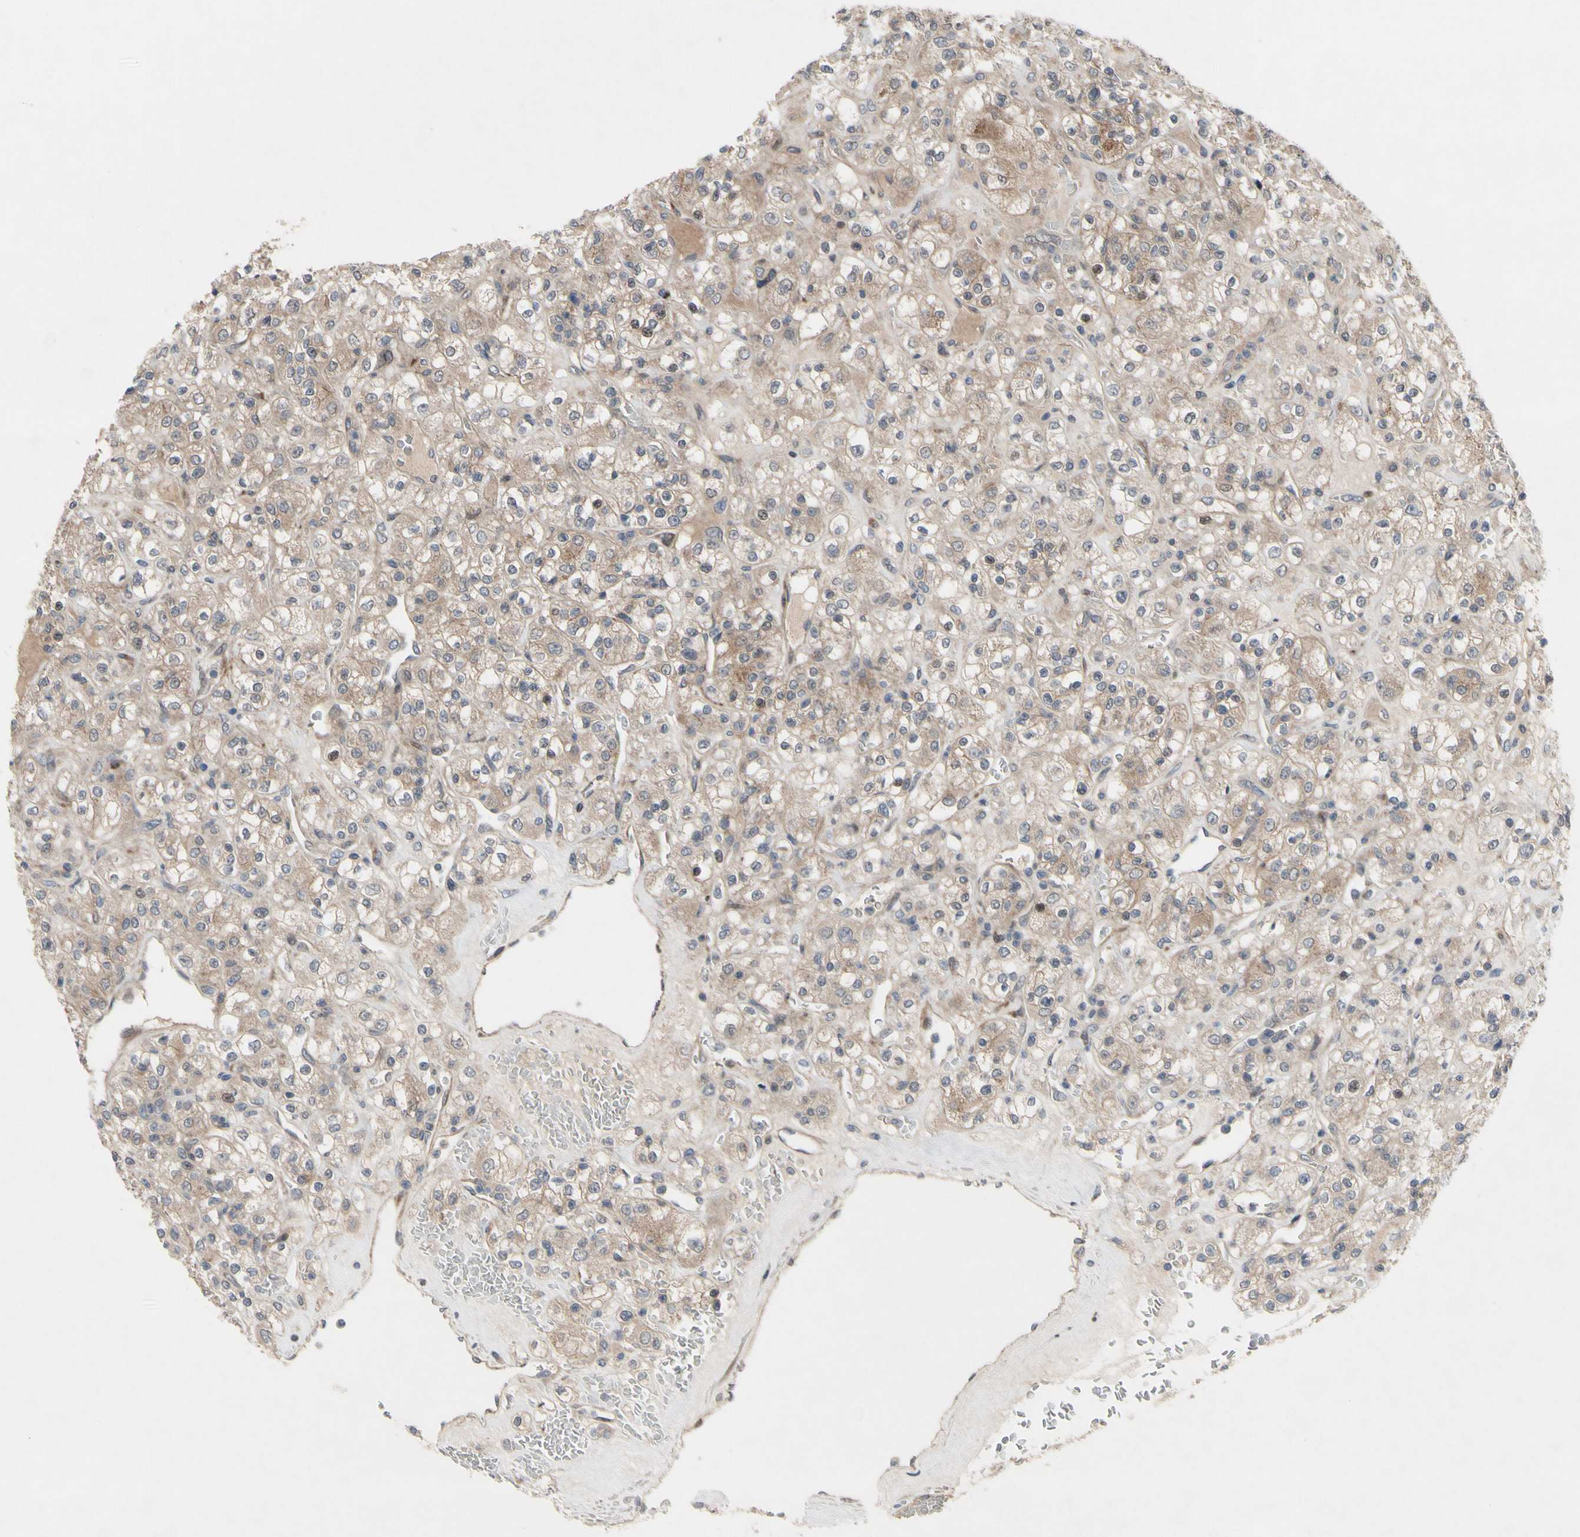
{"staining": {"intensity": "weak", "quantity": ">75%", "location": "cytoplasmic/membranous"}, "tissue": "renal cancer", "cell_type": "Tumor cells", "image_type": "cancer", "snomed": [{"axis": "morphology", "description": "Normal tissue, NOS"}, {"axis": "morphology", "description": "Adenocarcinoma, NOS"}, {"axis": "topography", "description": "Kidney"}], "caption": "This image reveals renal cancer stained with immunohistochemistry (IHC) to label a protein in brown. The cytoplasmic/membranous of tumor cells show weak positivity for the protein. Nuclei are counter-stained blue.", "gene": "OAZ1", "patient": {"sex": "female", "age": 72}}